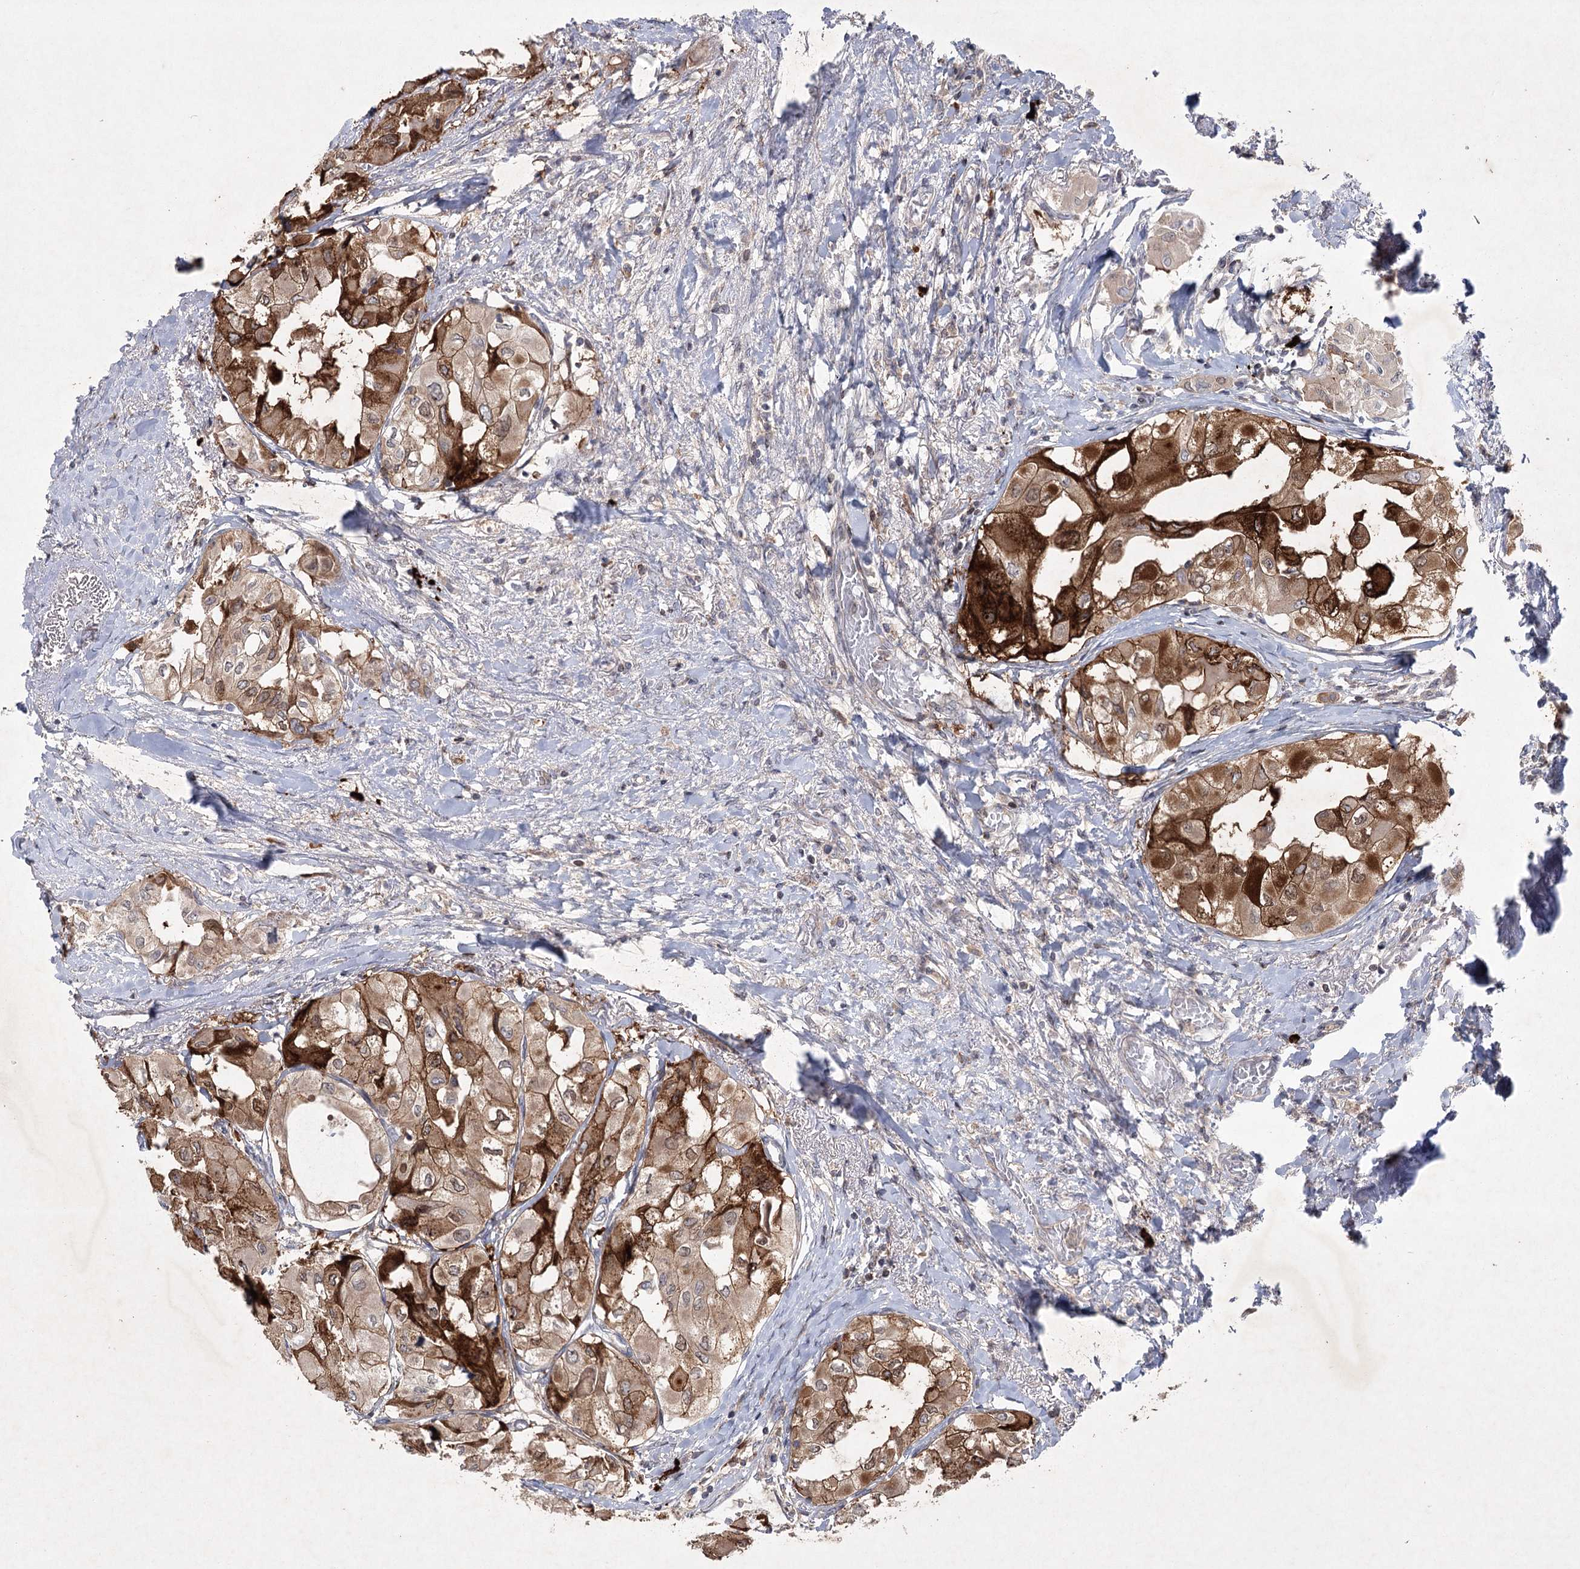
{"staining": {"intensity": "strong", "quantity": "25%-75%", "location": "cytoplasmic/membranous"}, "tissue": "thyroid cancer", "cell_type": "Tumor cells", "image_type": "cancer", "snomed": [{"axis": "morphology", "description": "Papillary adenocarcinoma, NOS"}, {"axis": "topography", "description": "Thyroid gland"}], "caption": "Protein expression analysis of human thyroid papillary adenocarcinoma reveals strong cytoplasmic/membranous staining in about 25%-75% of tumor cells.", "gene": "MAP3K13", "patient": {"sex": "female", "age": 59}}